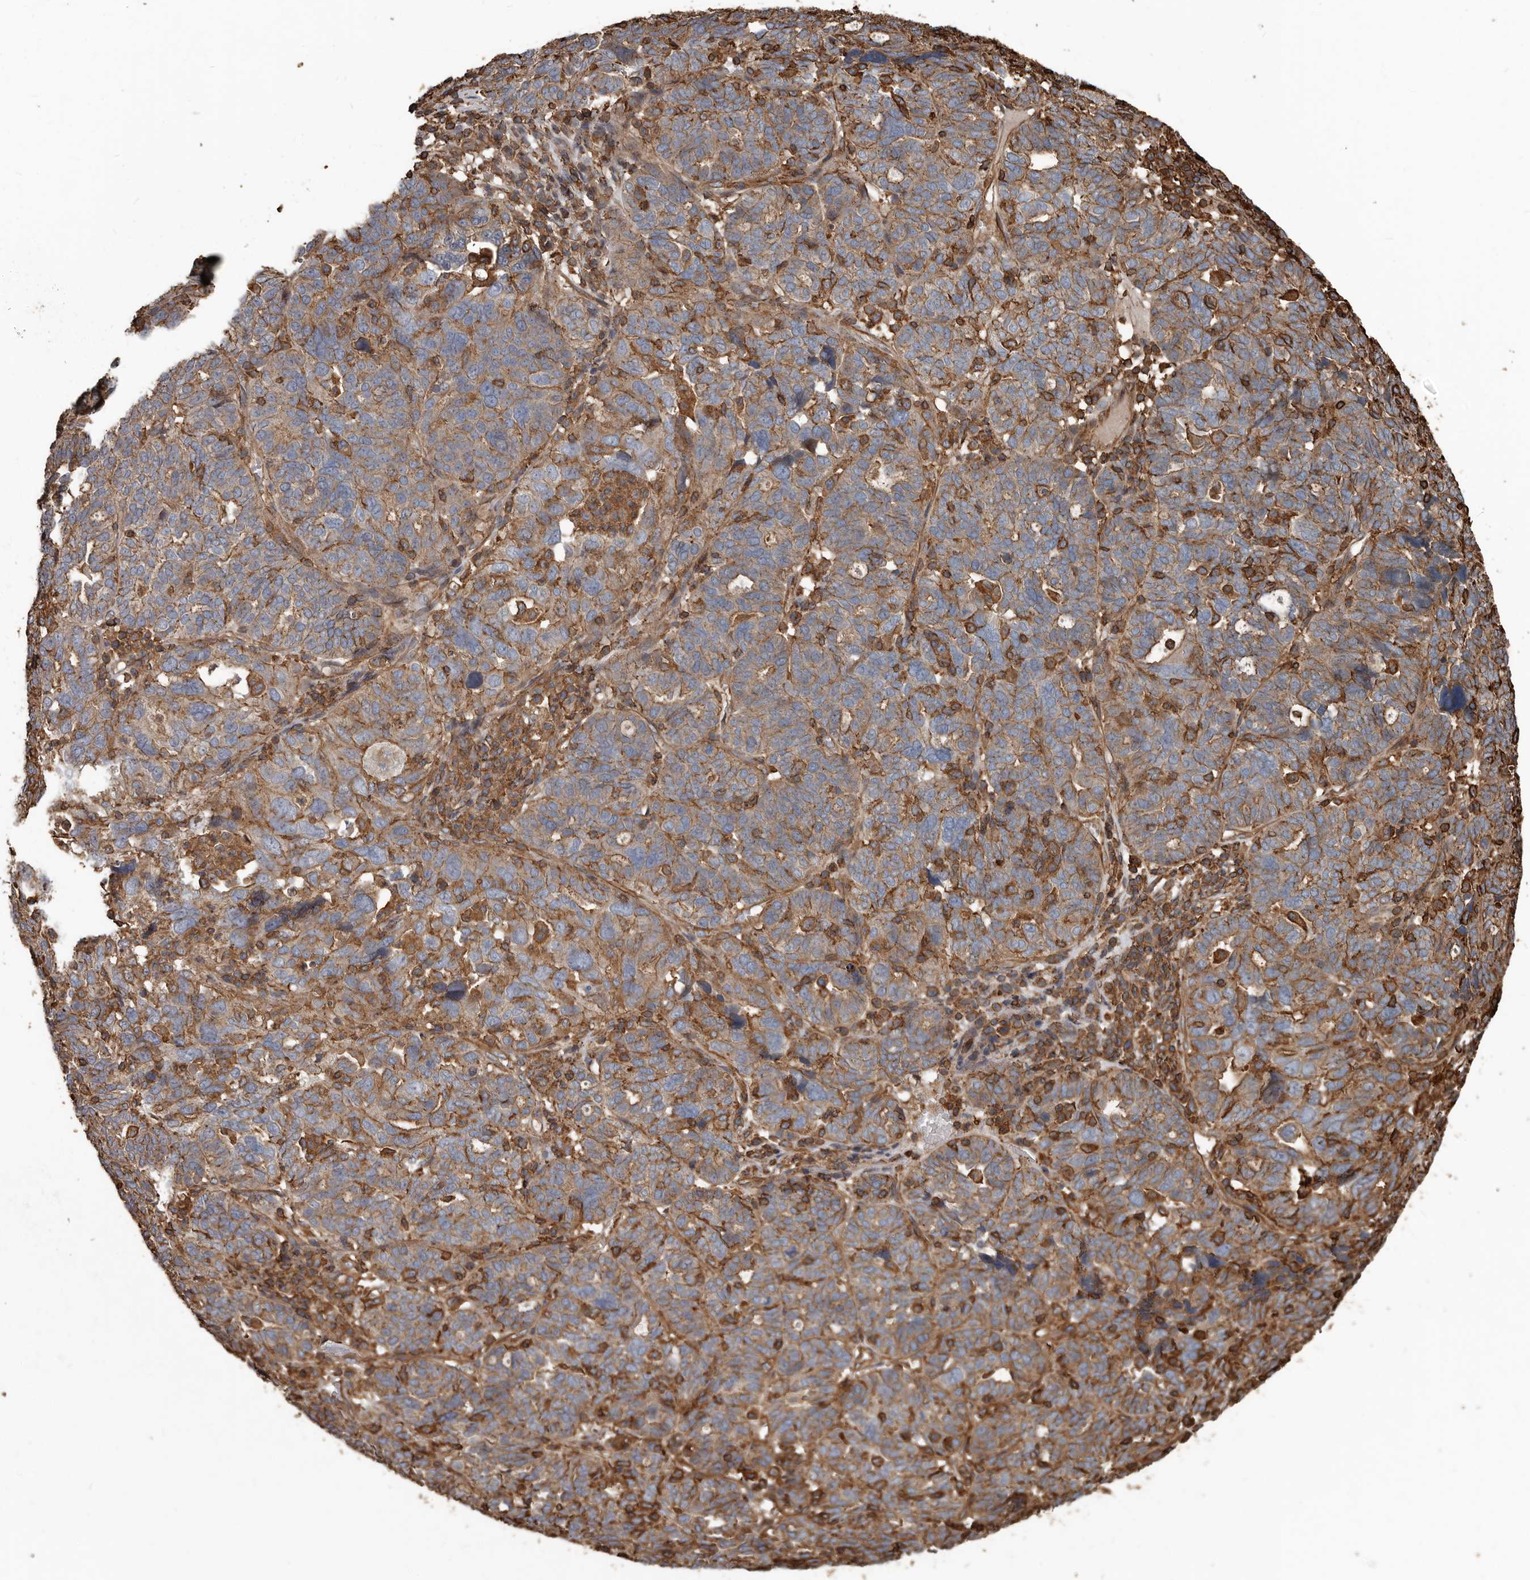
{"staining": {"intensity": "moderate", "quantity": ">75%", "location": "cytoplasmic/membranous"}, "tissue": "ovarian cancer", "cell_type": "Tumor cells", "image_type": "cancer", "snomed": [{"axis": "morphology", "description": "Cystadenocarcinoma, serous, NOS"}, {"axis": "topography", "description": "Ovary"}], "caption": "The photomicrograph displays immunohistochemical staining of ovarian serous cystadenocarcinoma. There is moderate cytoplasmic/membranous staining is identified in approximately >75% of tumor cells.", "gene": "DENND6B", "patient": {"sex": "female", "age": 59}}